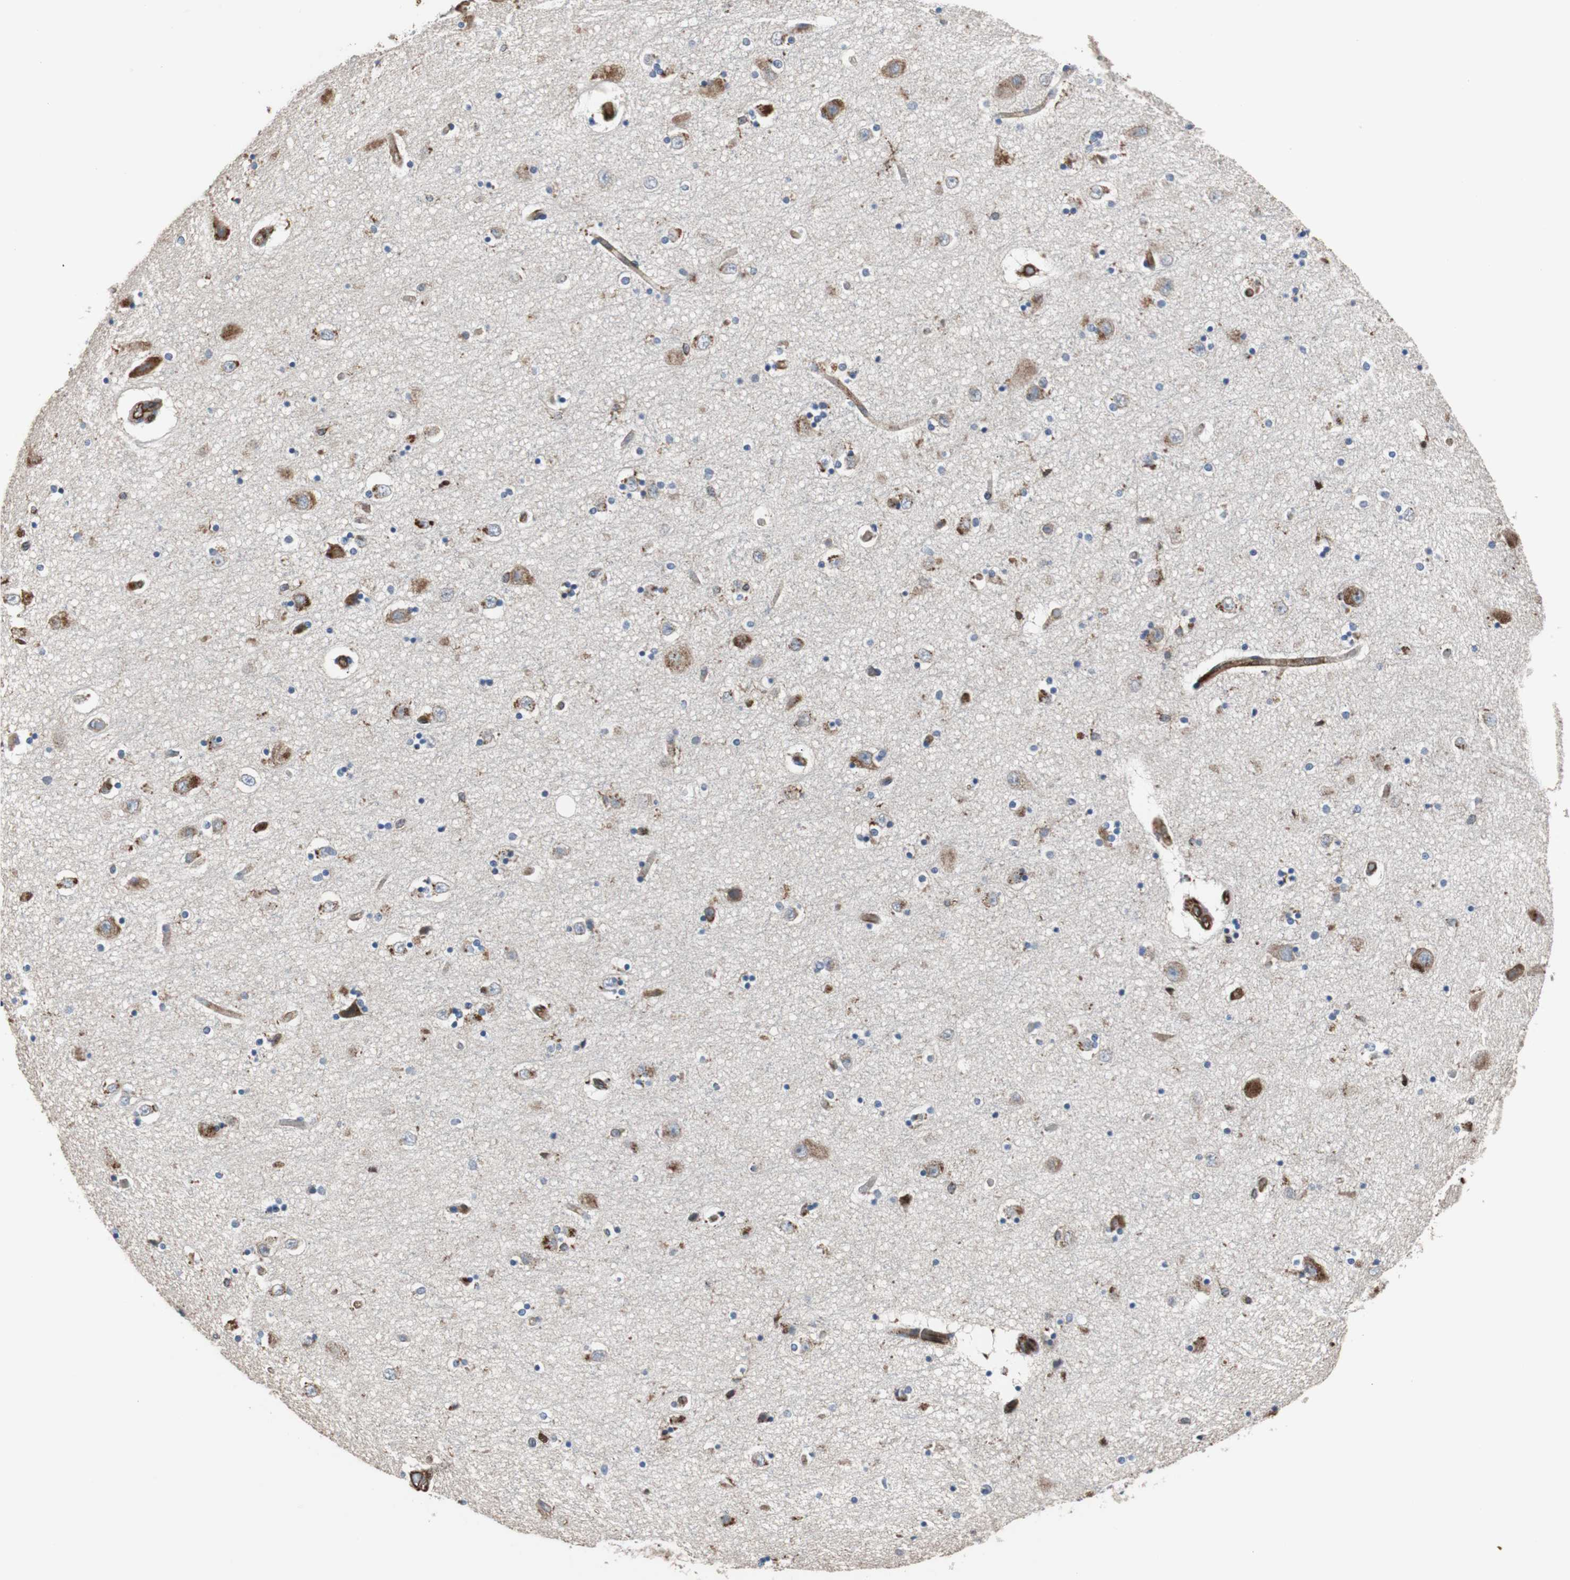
{"staining": {"intensity": "negative", "quantity": "none", "location": "none"}, "tissue": "hippocampus", "cell_type": "Glial cells", "image_type": "normal", "snomed": [{"axis": "morphology", "description": "Normal tissue, NOS"}, {"axis": "topography", "description": "Hippocampus"}], "caption": "A micrograph of human hippocampus is negative for staining in glial cells. The staining was performed using DAB (3,3'-diaminobenzidine) to visualize the protein expression in brown, while the nuclei were stained in blue with hematoxylin (Magnification: 20x).", "gene": "PLCG2", "patient": {"sex": "female", "age": 54}}